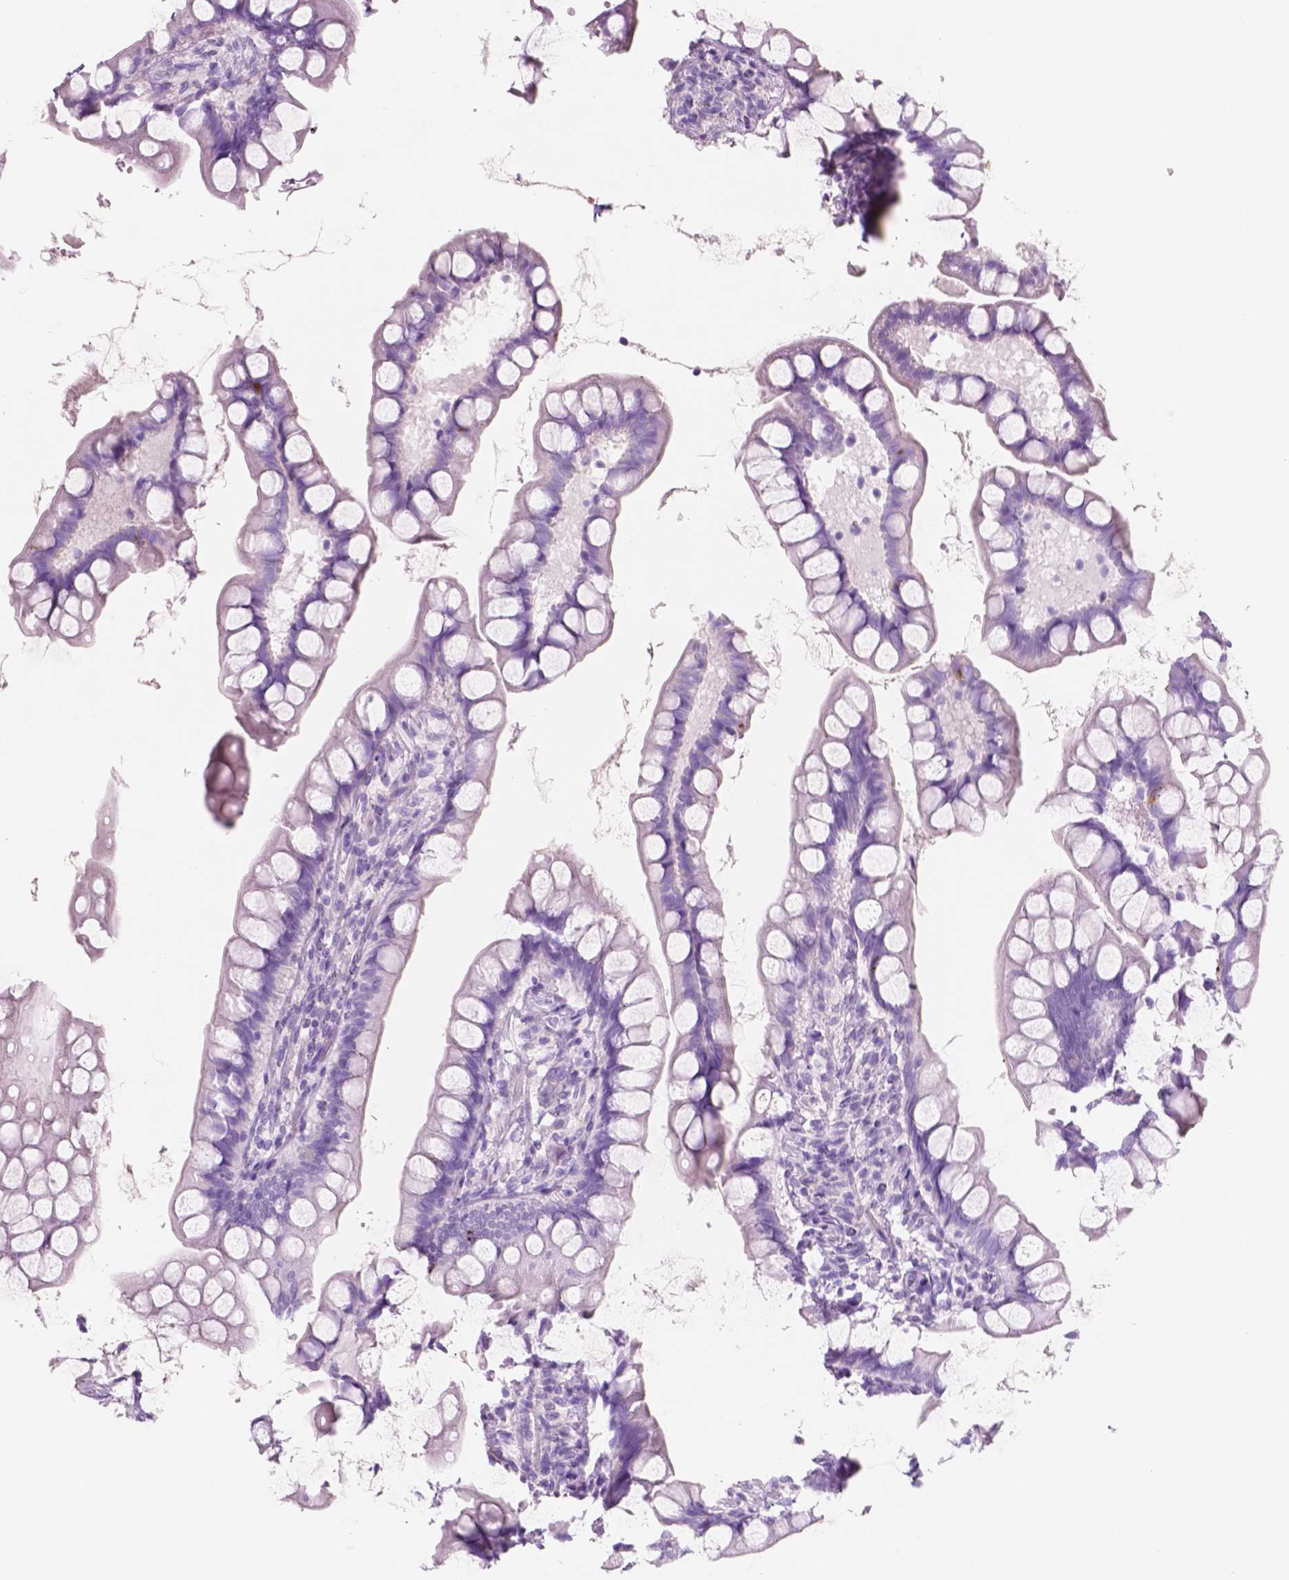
{"staining": {"intensity": "moderate", "quantity": "<25%", "location": "cytoplasmic/membranous"}, "tissue": "small intestine", "cell_type": "Glandular cells", "image_type": "normal", "snomed": [{"axis": "morphology", "description": "Normal tissue, NOS"}, {"axis": "topography", "description": "Small intestine"}], "caption": "Immunohistochemical staining of normal human small intestine exhibits <25% levels of moderate cytoplasmic/membranous protein positivity in about <25% of glandular cells. (Stains: DAB (3,3'-diaminobenzidine) in brown, nuclei in blue, Microscopy: brightfield microscopy at high magnification).", "gene": "CUZD1", "patient": {"sex": "male", "age": 70}}